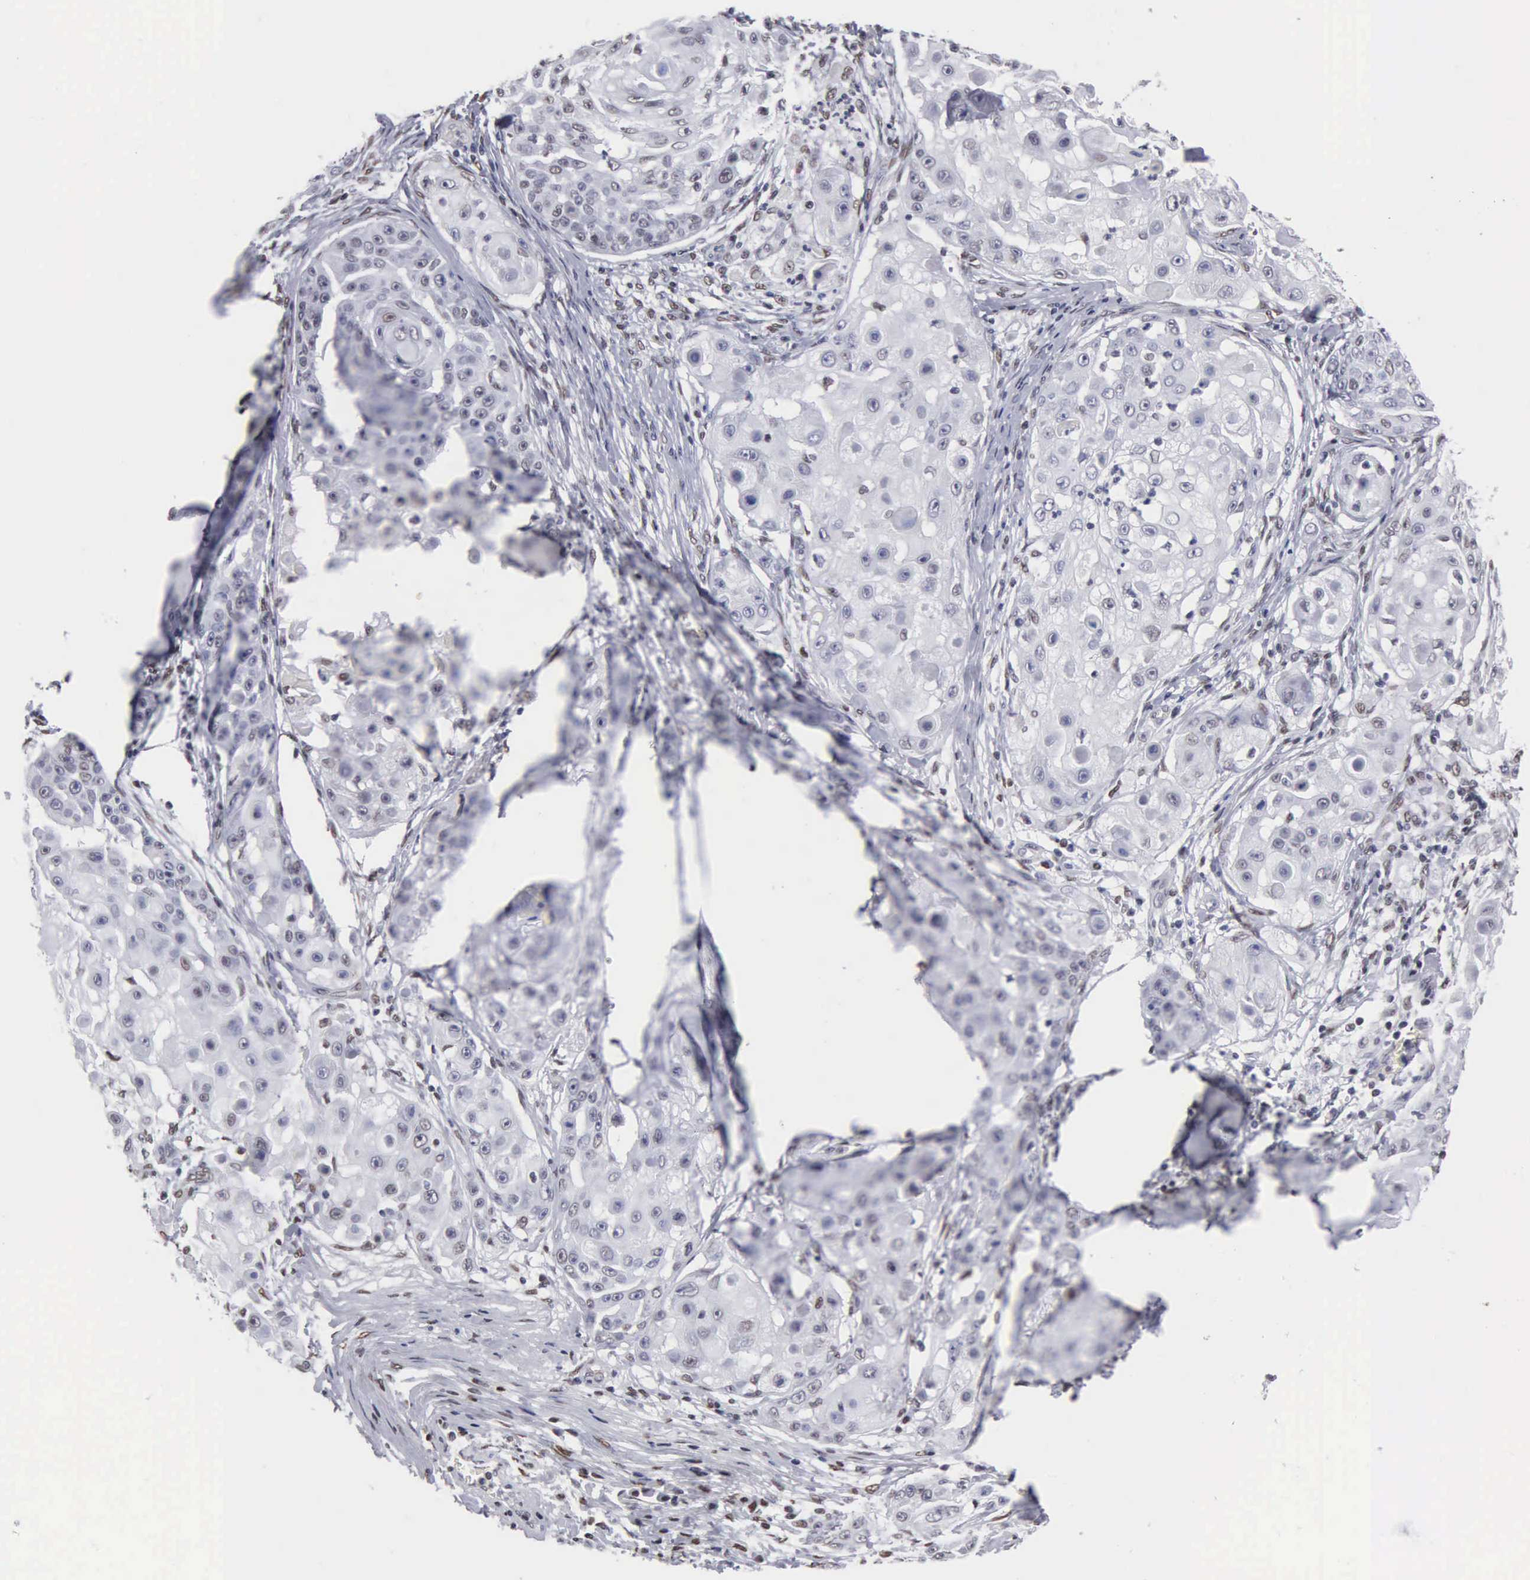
{"staining": {"intensity": "weak", "quantity": "<25%", "location": "nuclear"}, "tissue": "skin cancer", "cell_type": "Tumor cells", "image_type": "cancer", "snomed": [{"axis": "morphology", "description": "Squamous cell carcinoma, NOS"}, {"axis": "topography", "description": "Skin"}], "caption": "The image shows no staining of tumor cells in skin cancer (squamous cell carcinoma).", "gene": "CCNG1", "patient": {"sex": "female", "age": 57}}